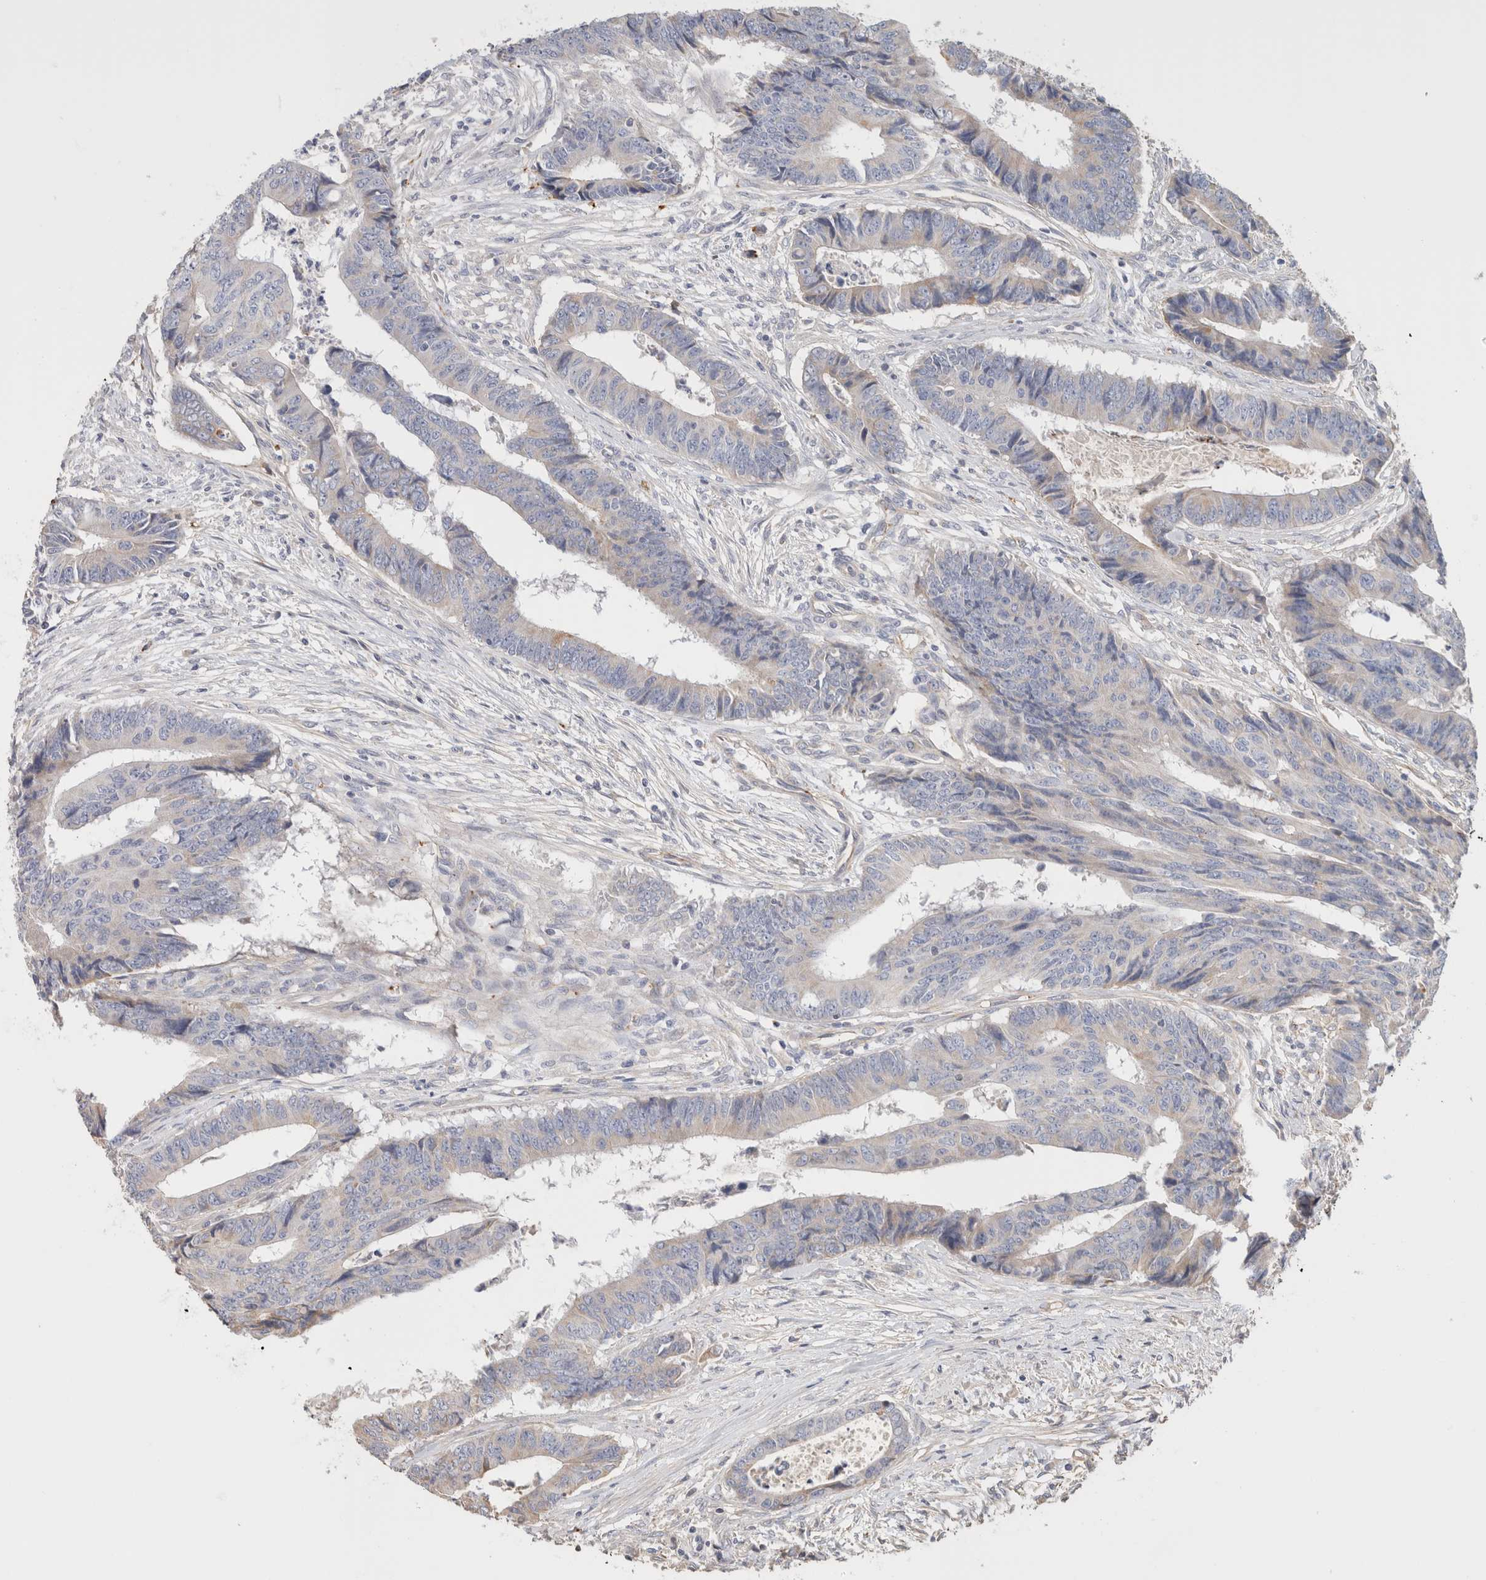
{"staining": {"intensity": "weak", "quantity": "<25%", "location": "cytoplasmic/membranous"}, "tissue": "colorectal cancer", "cell_type": "Tumor cells", "image_type": "cancer", "snomed": [{"axis": "morphology", "description": "Adenocarcinoma, NOS"}, {"axis": "topography", "description": "Rectum"}], "caption": "The immunohistochemistry micrograph has no significant positivity in tumor cells of colorectal adenocarcinoma tissue.", "gene": "PROS1", "patient": {"sex": "male", "age": 84}}